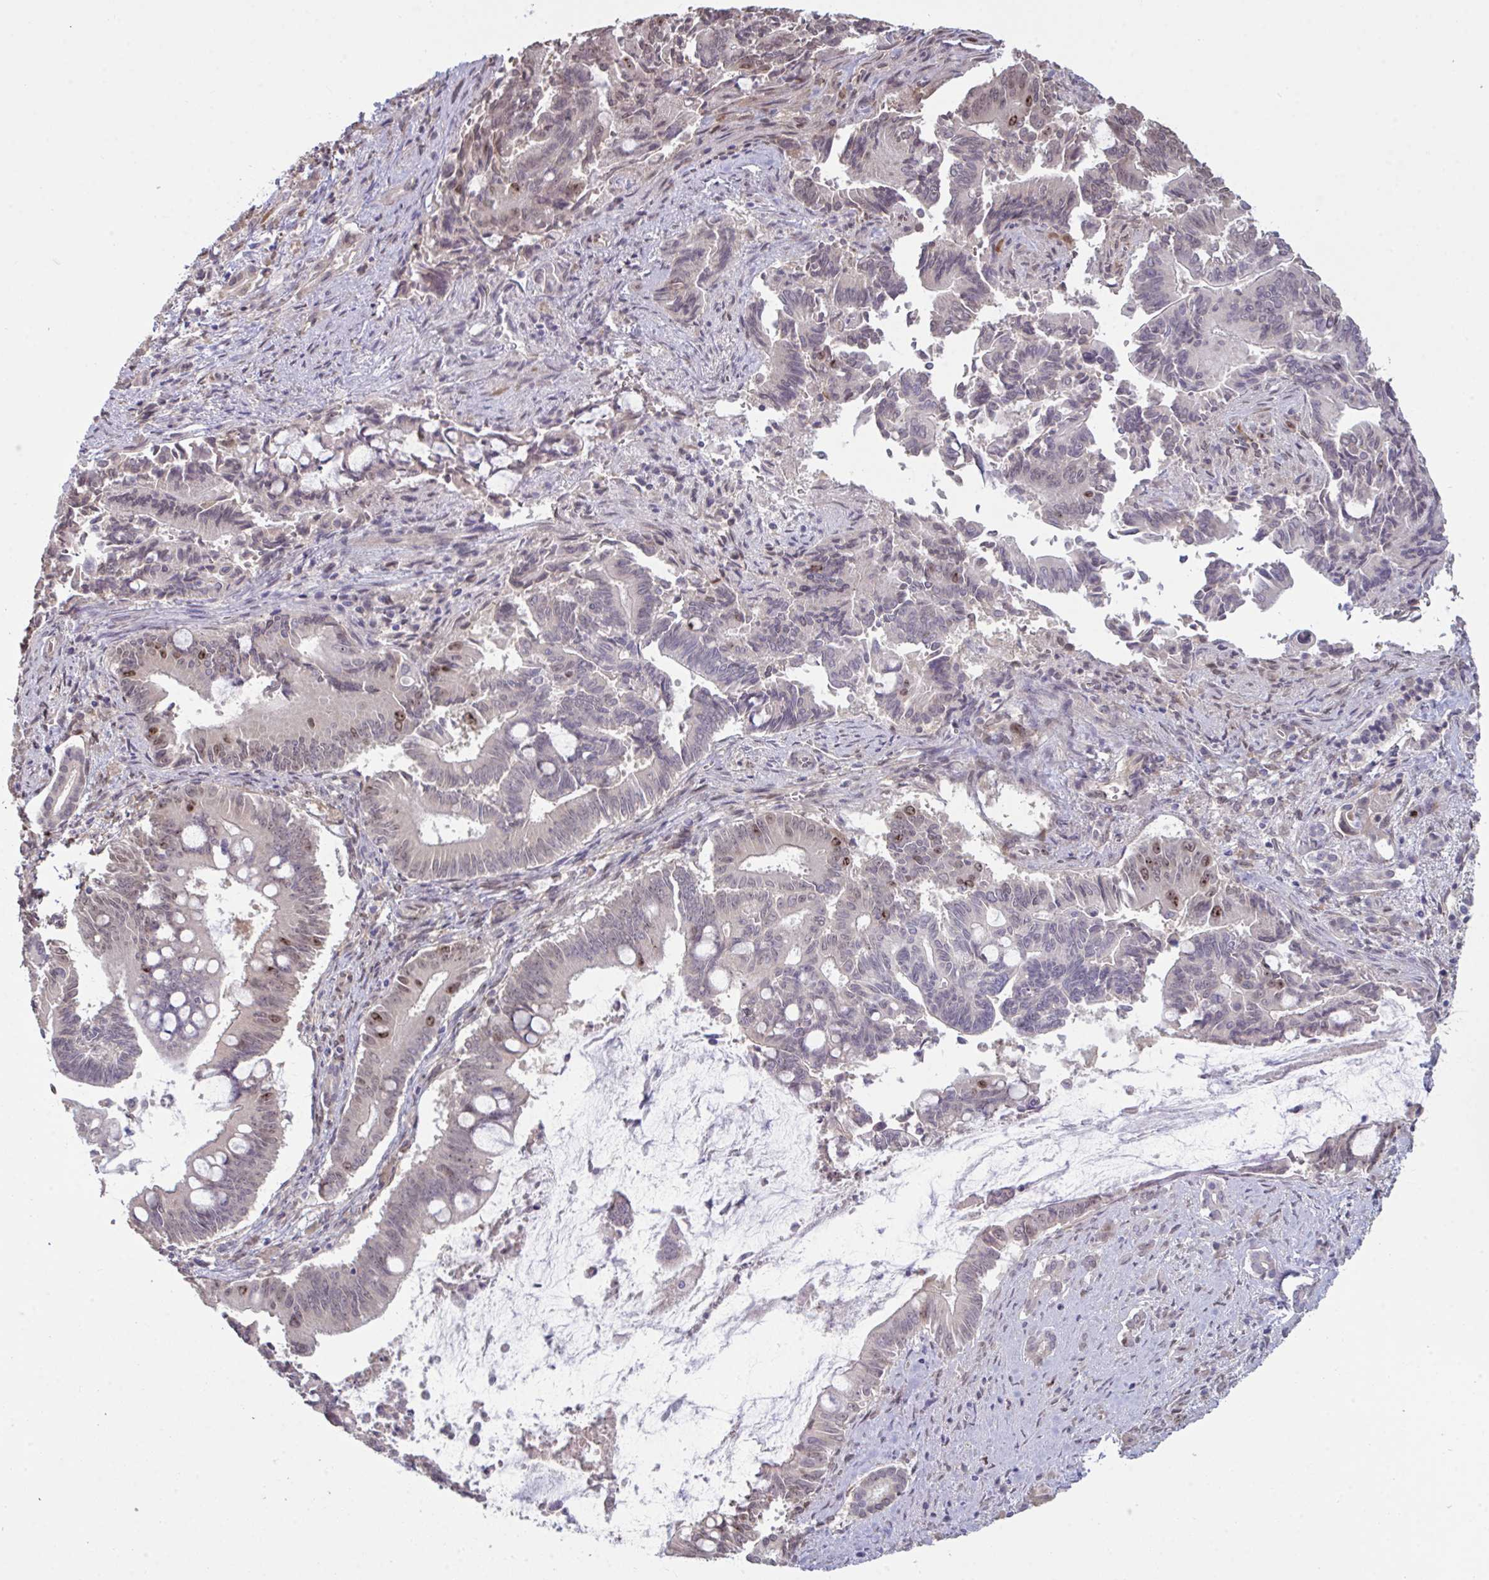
{"staining": {"intensity": "moderate", "quantity": "<25%", "location": "nuclear"}, "tissue": "pancreatic cancer", "cell_type": "Tumor cells", "image_type": "cancer", "snomed": [{"axis": "morphology", "description": "Adenocarcinoma, NOS"}, {"axis": "topography", "description": "Pancreas"}], "caption": "The image exhibits immunohistochemical staining of pancreatic cancer (adenocarcinoma). There is moderate nuclear positivity is appreciated in about <25% of tumor cells.", "gene": "SETD7", "patient": {"sex": "male", "age": 68}}